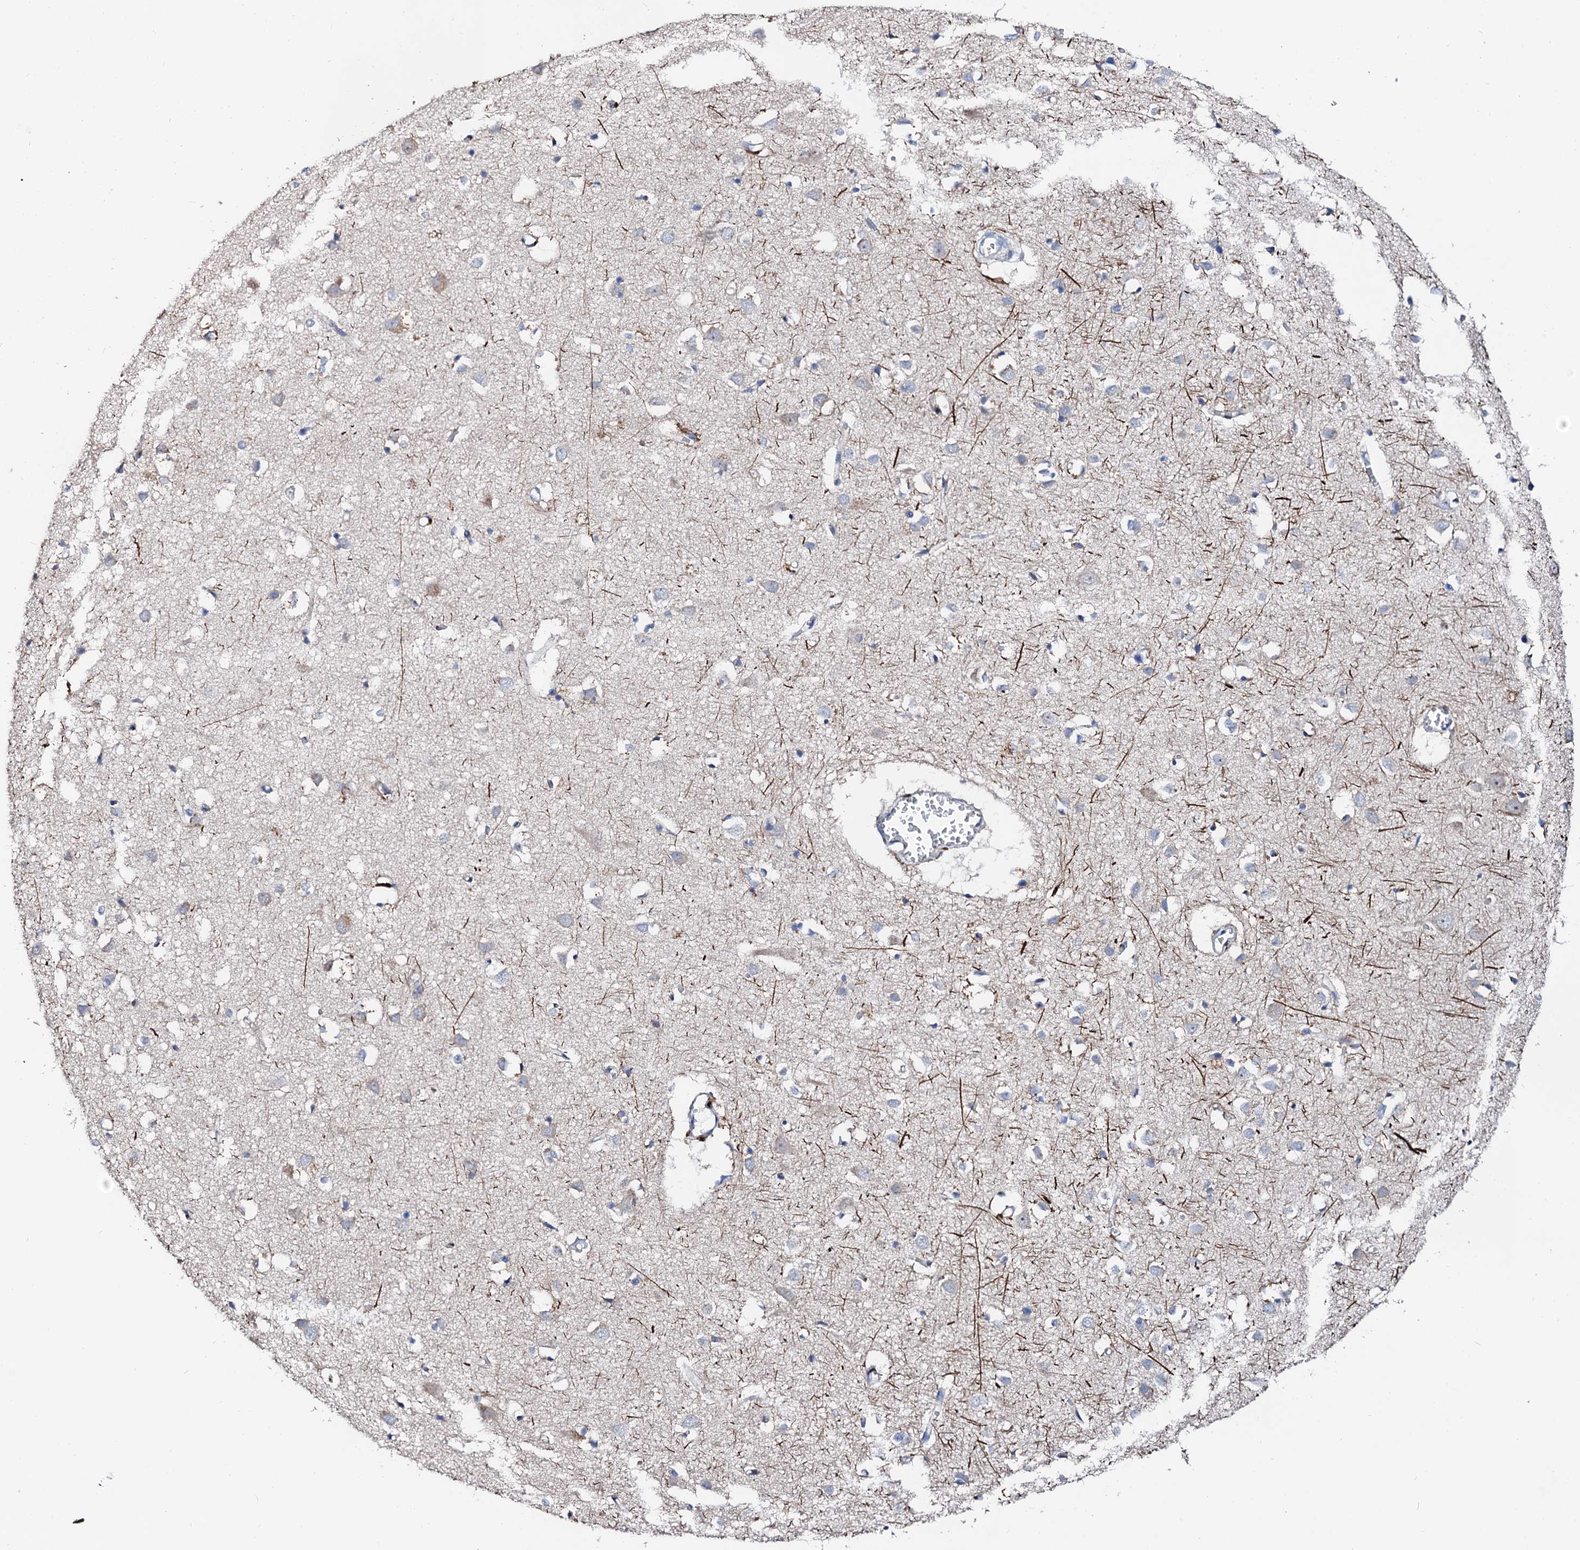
{"staining": {"intensity": "negative", "quantity": "none", "location": "none"}, "tissue": "cerebral cortex", "cell_type": "Endothelial cells", "image_type": "normal", "snomed": [{"axis": "morphology", "description": "Normal tissue, NOS"}, {"axis": "topography", "description": "Cerebral cortex"}], "caption": "Immunohistochemistry (IHC) micrograph of benign human cerebral cortex stained for a protein (brown), which demonstrates no staining in endothelial cells. (DAB immunohistochemistry, high magnification).", "gene": "SLC10A7", "patient": {"sex": "female", "age": 64}}